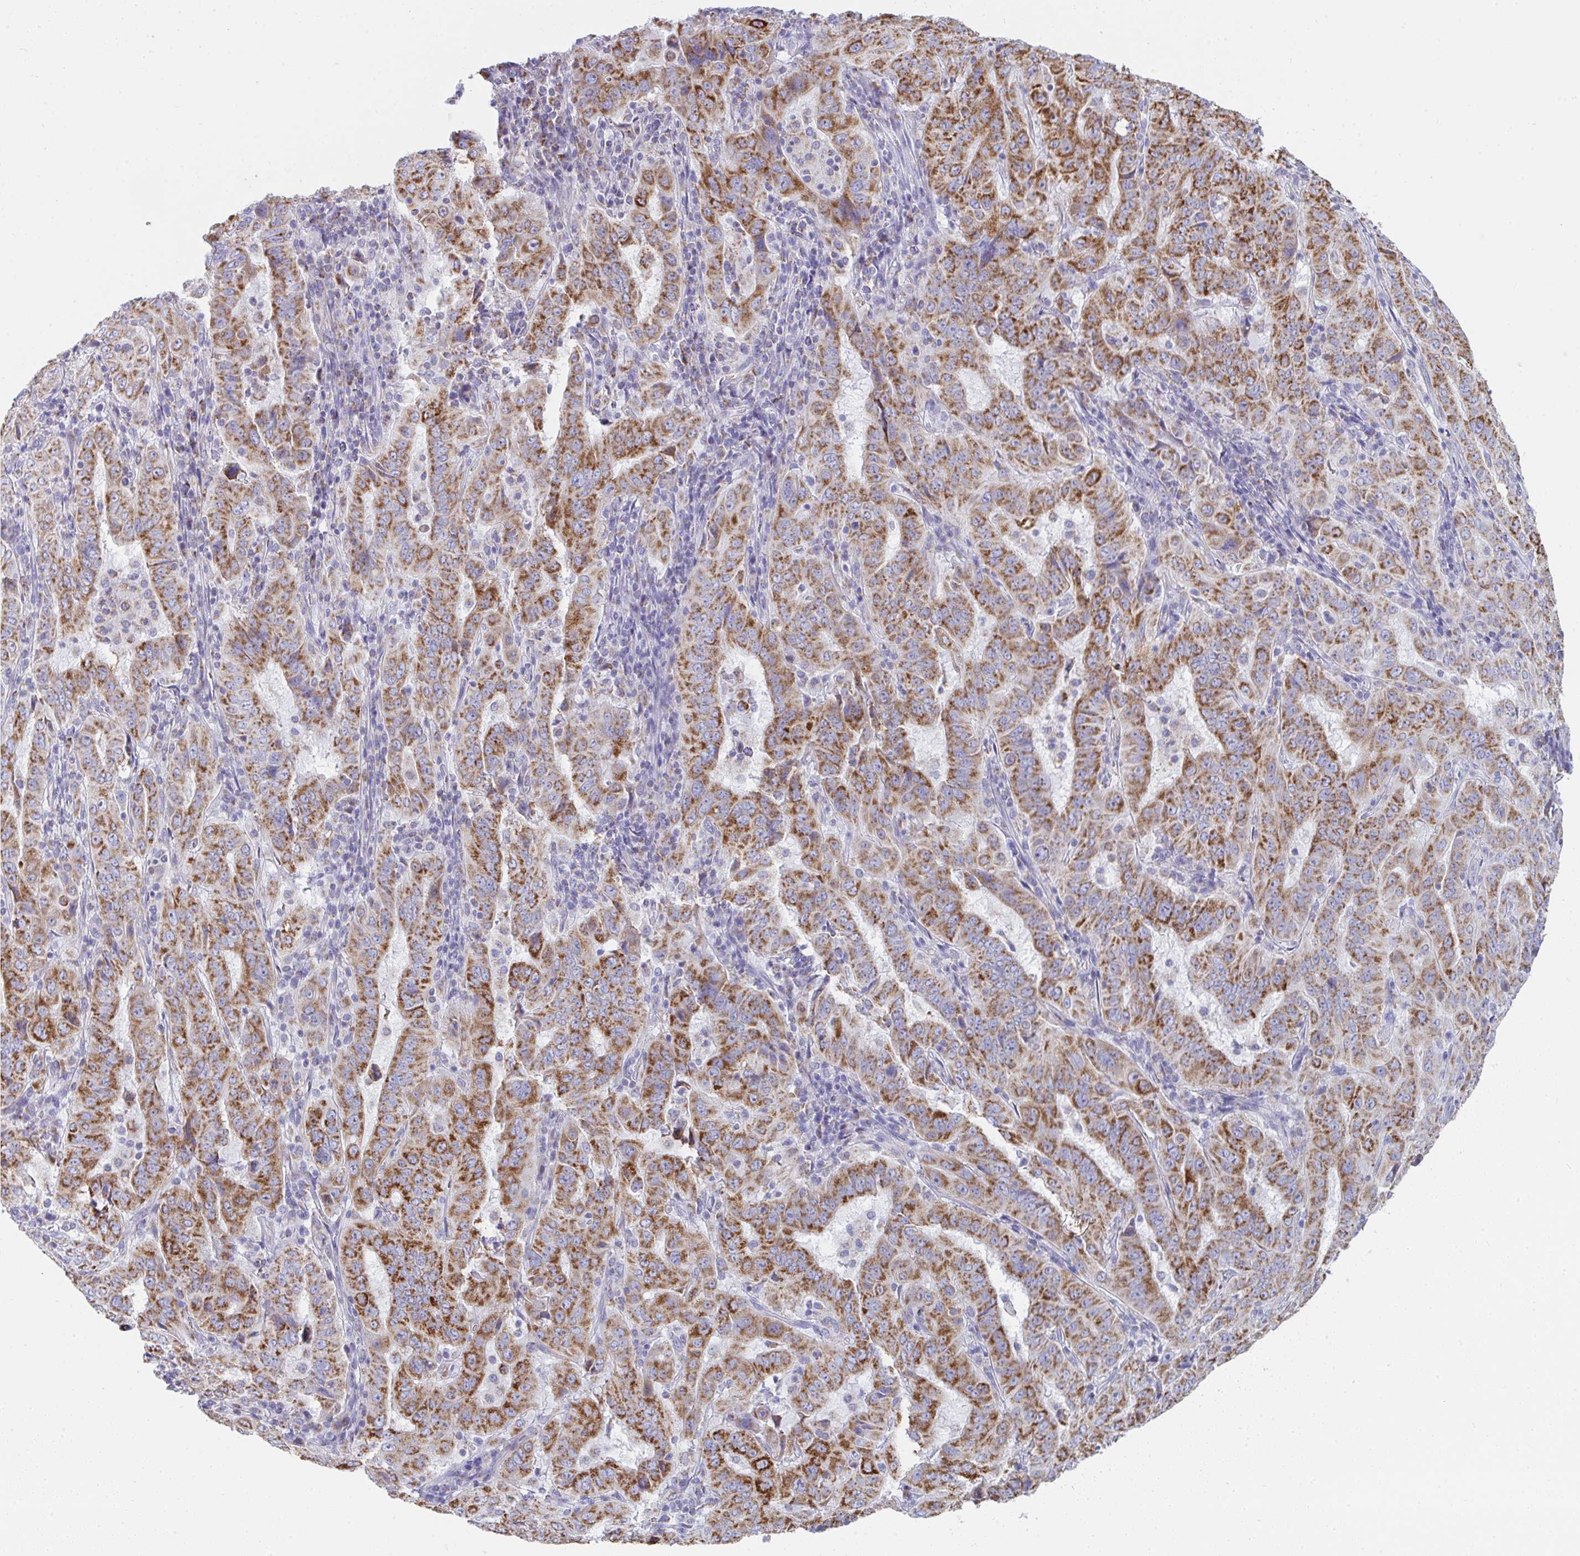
{"staining": {"intensity": "strong", "quantity": ">75%", "location": "cytoplasmic/membranous"}, "tissue": "pancreatic cancer", "cell_type": "Tumor cells", "image_type": "cancer", "snomed": [{"axis": "morphology", "description": "Adenocarcinoma, NOS"}, {"axis": "topography", "description": "Pancreas"}], "caption": "Strong cytoplasmic/membranous positivity for a protein is identified in about >75% of tumor cells of pancreatic cancer using immunohistochemistry.", "gene": "AIFM1", "patient": {"sex": "male", "age": 63}}